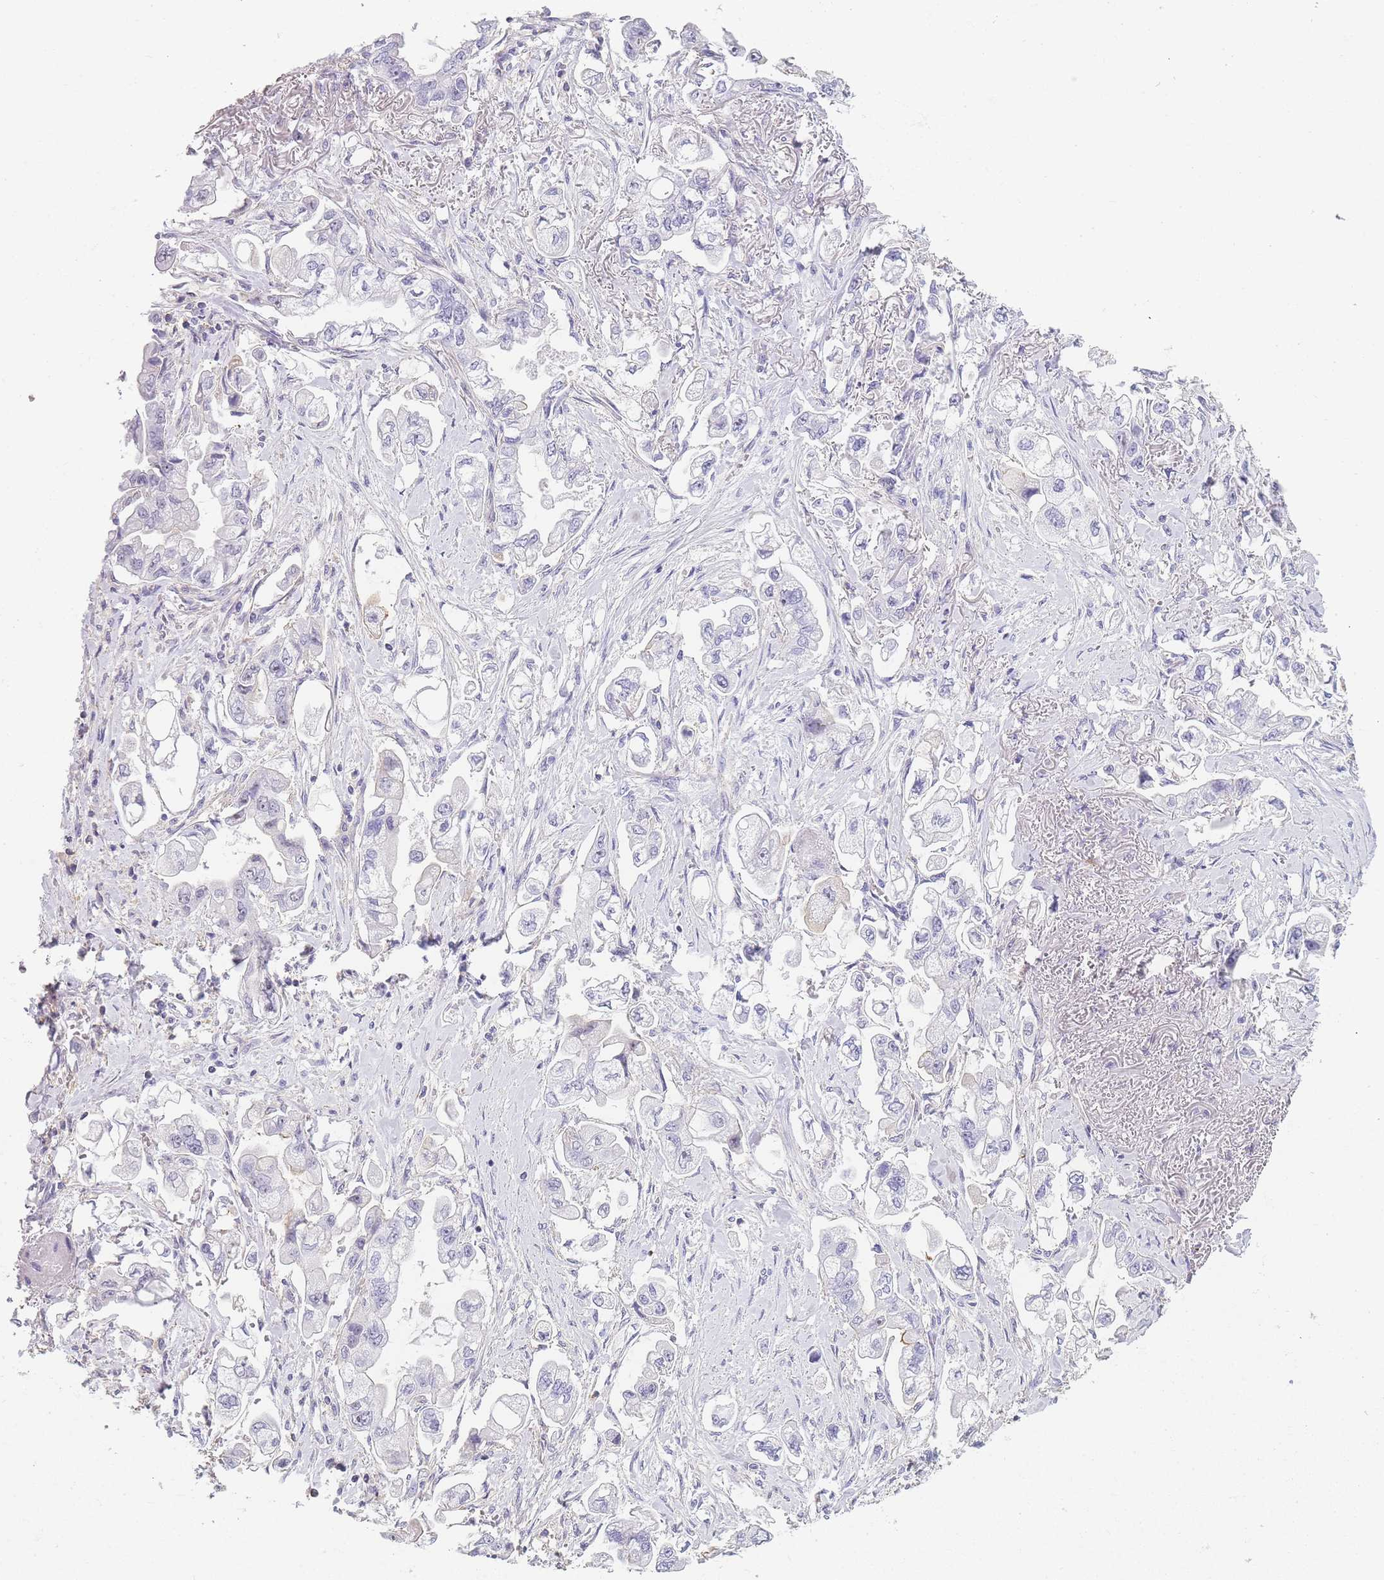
{"staining": {"intensity": "negative", "quantity": "none", "location": "none"}, "tissue": "stomach cancer", "cell_type": "Tumor cells", "image_type": "cancer", "snomed": [{"axis": "morphology", "description": "Adenocarcinoma, NOS"}, {"axis": "topography", "description": "Stomach"}], "caption": "A micrograph of adenocarcinoma (stomach) stained for a protein reveals no brown staining in tumor cells. The staining was performed using DAB to visualize the protein expression in brown, while the nuclei were stained in blue with hematoxylin (Magnification: 20x).", "gene": "NOP14", "patient": {"sex": "male", "age": 62}}